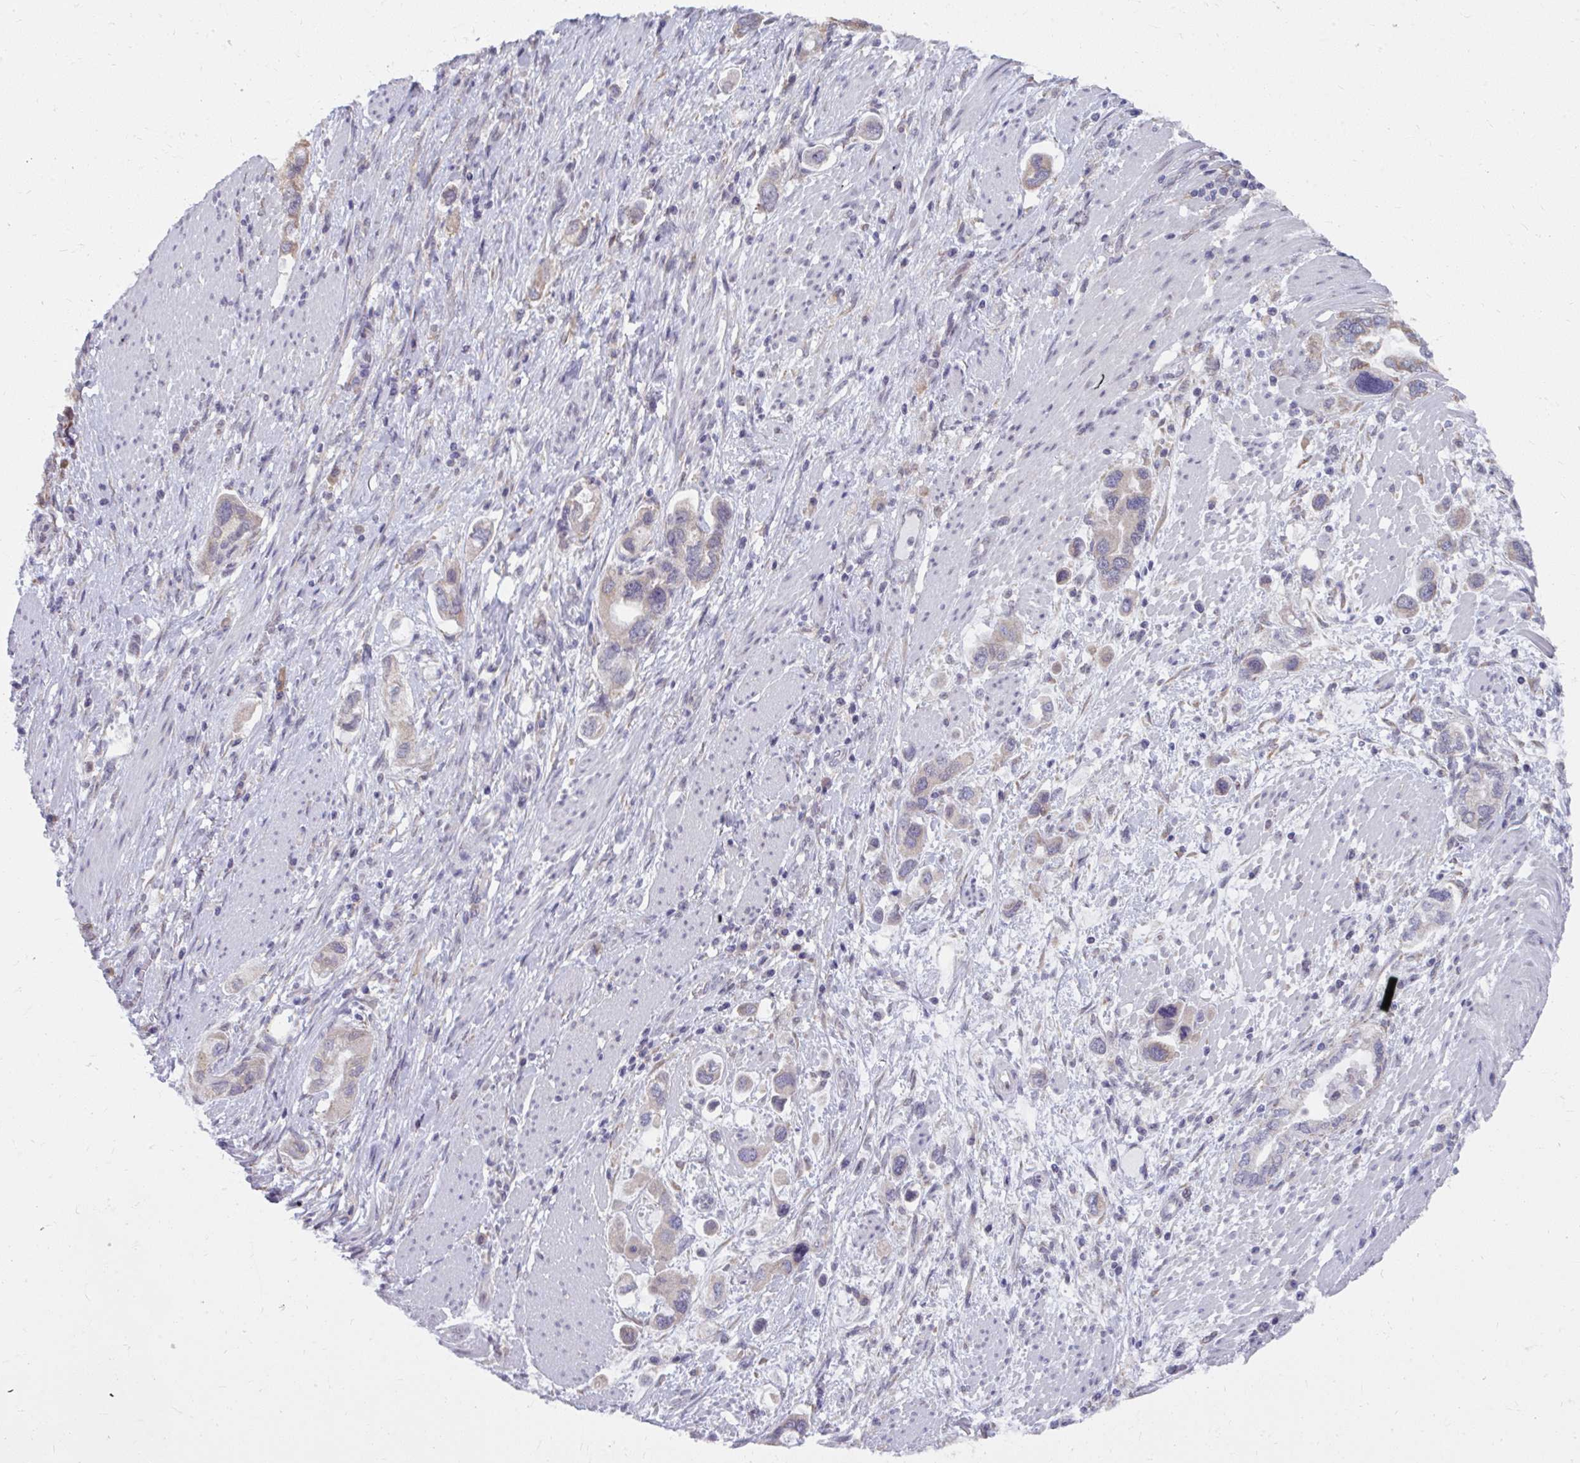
{"staining": {"intensity": "weak", "quantity": "<25%", "location": "cytoplasmic/membranous"}, "tissue": "stomach cancer", "cell_type": "Tumor cells", "image_type": "cancer", "snomed": [{"axis": "morphology", "description": "Adenocarcinoma, NOS"}, {"axis": "topography", "description": "Stomach, lower"}], "caption": "The histopathology image reveals no staining of tumor cells in stomach cancer. (Stains: DAB immunohistochemistry with hematoxylin counter stain, Microscopy: brightfield microscopy at high magnification).", "gene": "NMNAT1", "patient": {"sex": "female", "age": 93}}